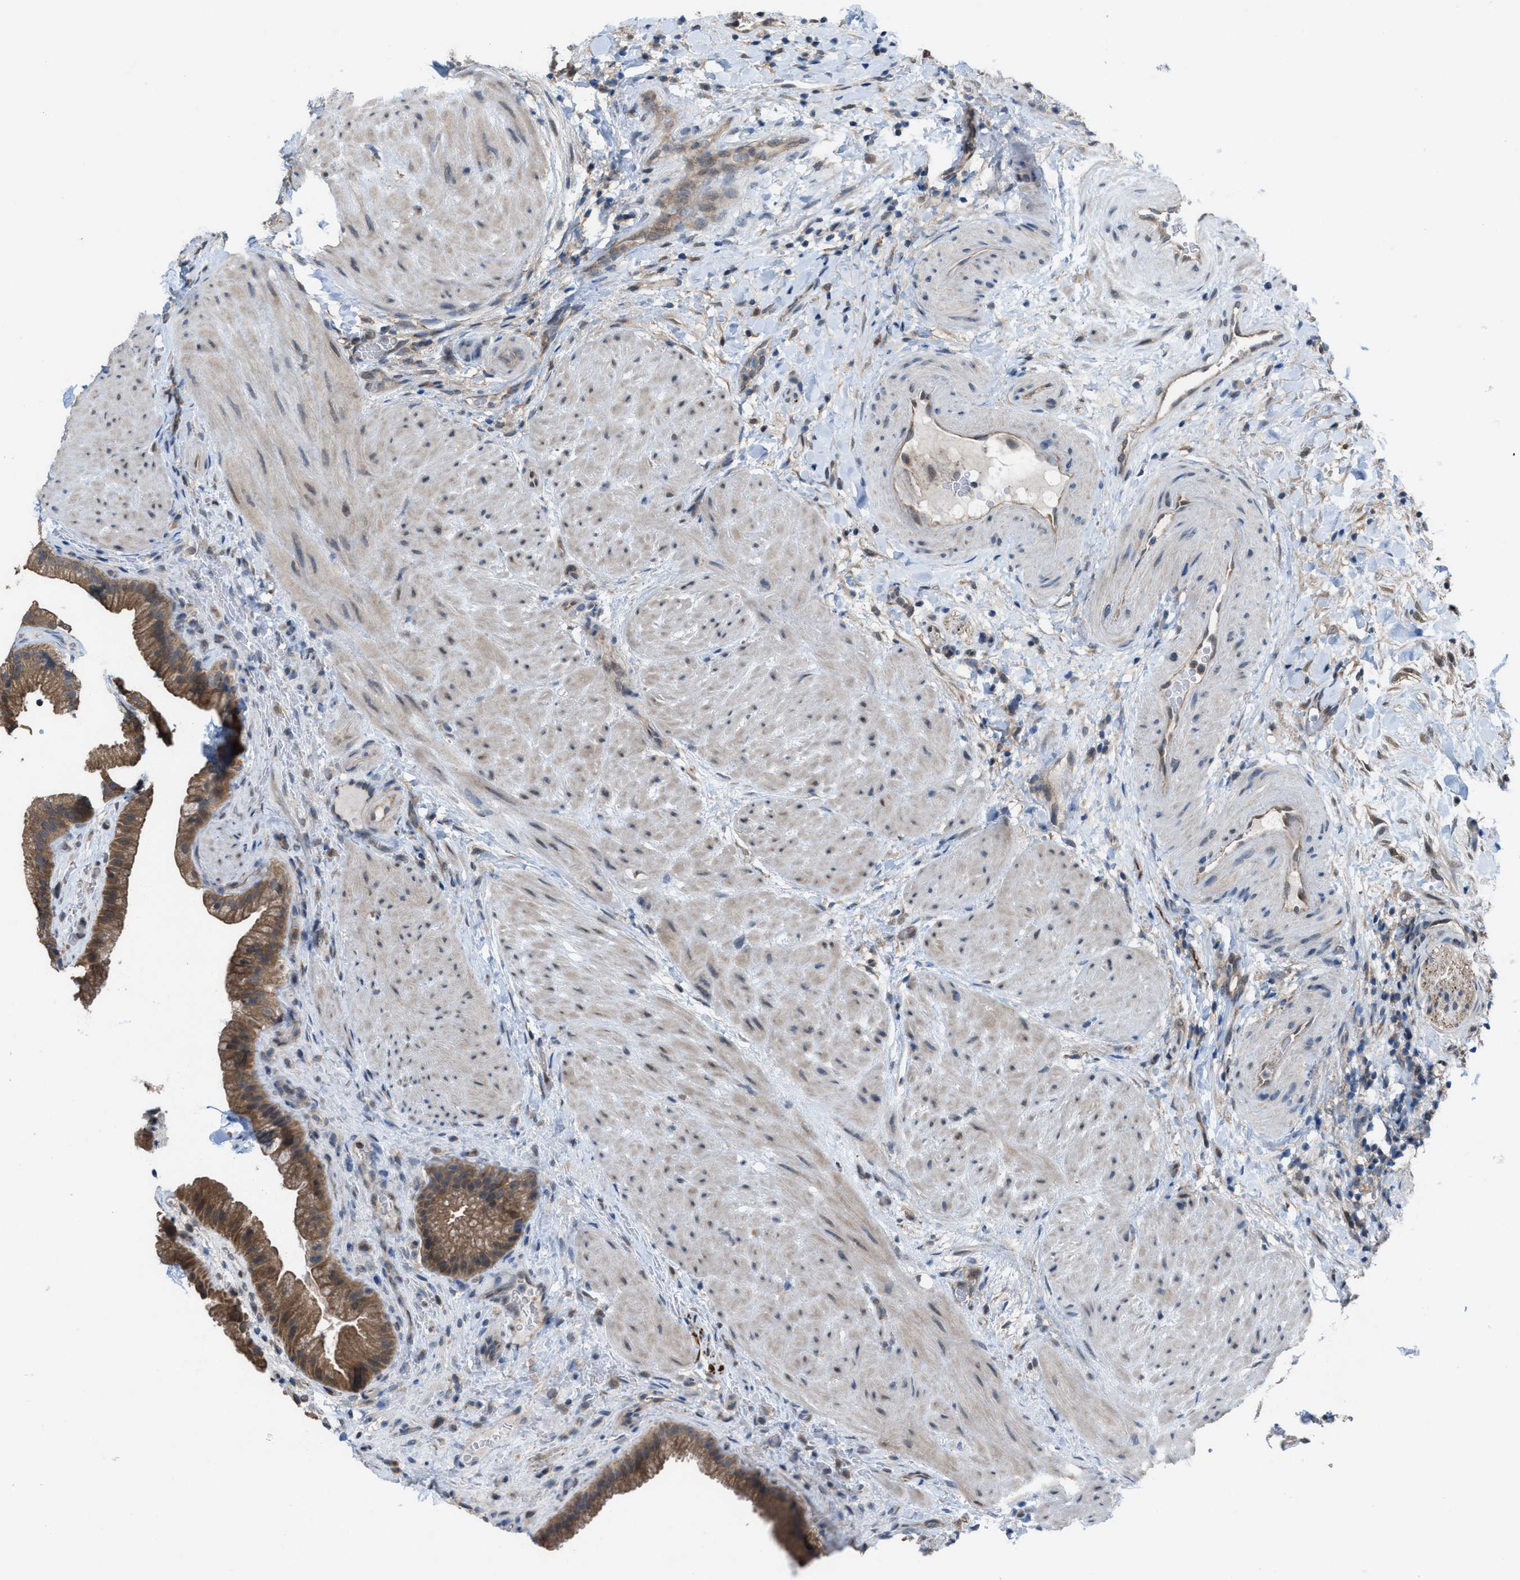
{"staining": {"intensity": "moderate", "quantity": ">75%", "location": "cytoplasmic/membranous"}, "tissue": "gallbladder", "cell_type": "Glandular cells", "image_type": "normal", "snomed": [{"axis": "morphology", "description": "Normal tissue, NOS"}, {"axis": "topography", "description": "Gallbladder"}], "caption": "A high-resolution photomicrograph shows immunohistochemistry staining of benign gallbladder, which displays moderate cytoplasmic/membranous positivity in approximately >75% of glandular cells. (Brightfield microscopy of DAB IHC at high magnification).", "gene": "PLAA", "patient": {"sex": "male", "age": 49}}